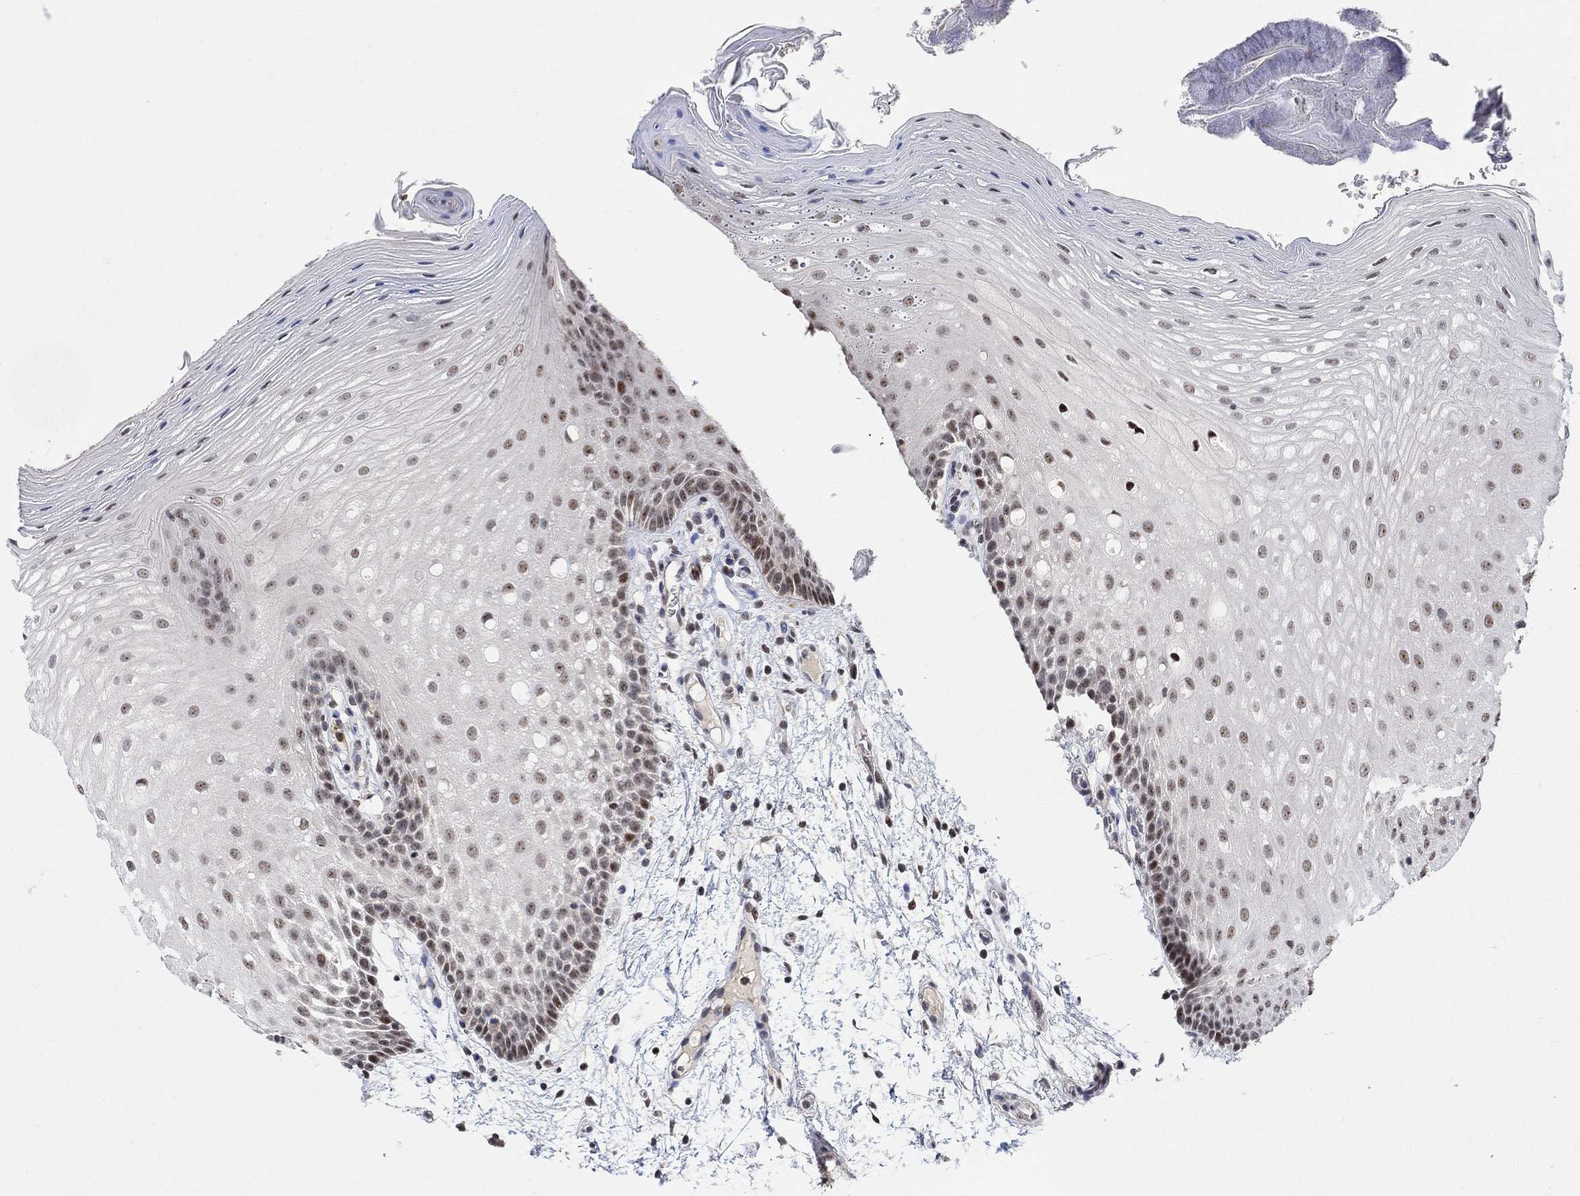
{"staining": {"intensity": "moderate", "quantity": "<25%", "location": "nuclear"}, "tissue": "oral mucosa", "cell_type": "Squamous epithelial cells", "image_type": "normal", "snomed": [{"axis": "morphology", "description": "Normal tissue, NOS"}, {"axis": "morphology", "description": "Squamous cell carcinoma, NOS"}, {"axis": "topography", "description": "Oral tissue"}, {"axis": "topography", "description": "Head-Neck"}], "caption": "Brown immunohistochemical staining in normal human oral mucosa exhibits moderate nuclear staining in approximately <25% of squamous epithelial cells.", "gene": "E4F1", "patient": {"sex": "male", "age": 69}}